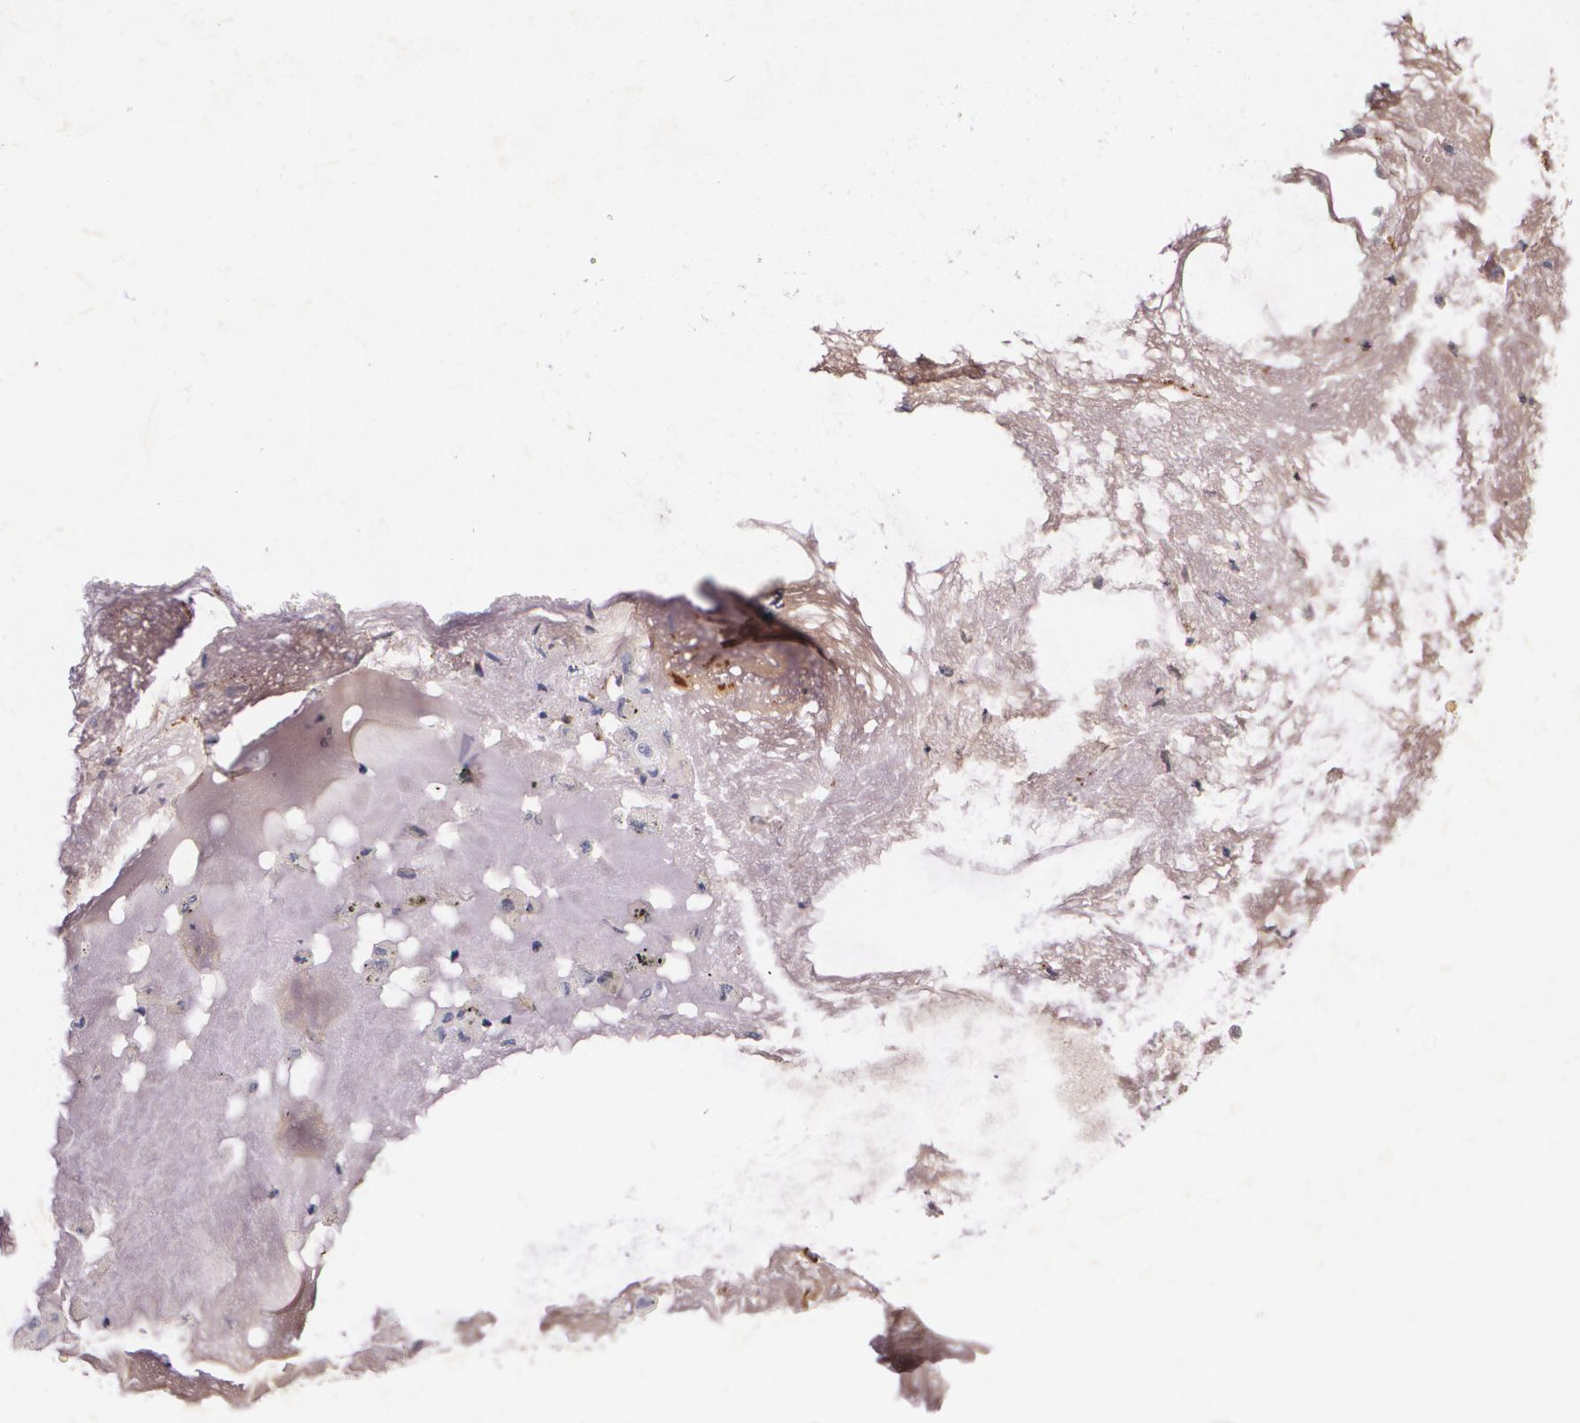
{"staining": {"intensity": "negative", "quantity": "none", "location": "none"}, "tissue": "adipose tissue", "cell_type": "Adipocytes", "image_type": "normal", "snomed": [{"axis": "morphology", "description": "Normal tissue, NOS"}, {"axis": "topography", "description": "Bronchus"}, {"axis": "topography", "description": "Lung"}], "caption": "Immunohistochemistry histopathology image of benign adipose tissue stained for a protein (brown), which demonstrates no expression in adipocytes.", "gene": "TM4SF1", "patient": {"sex": "female", "age": 56}}